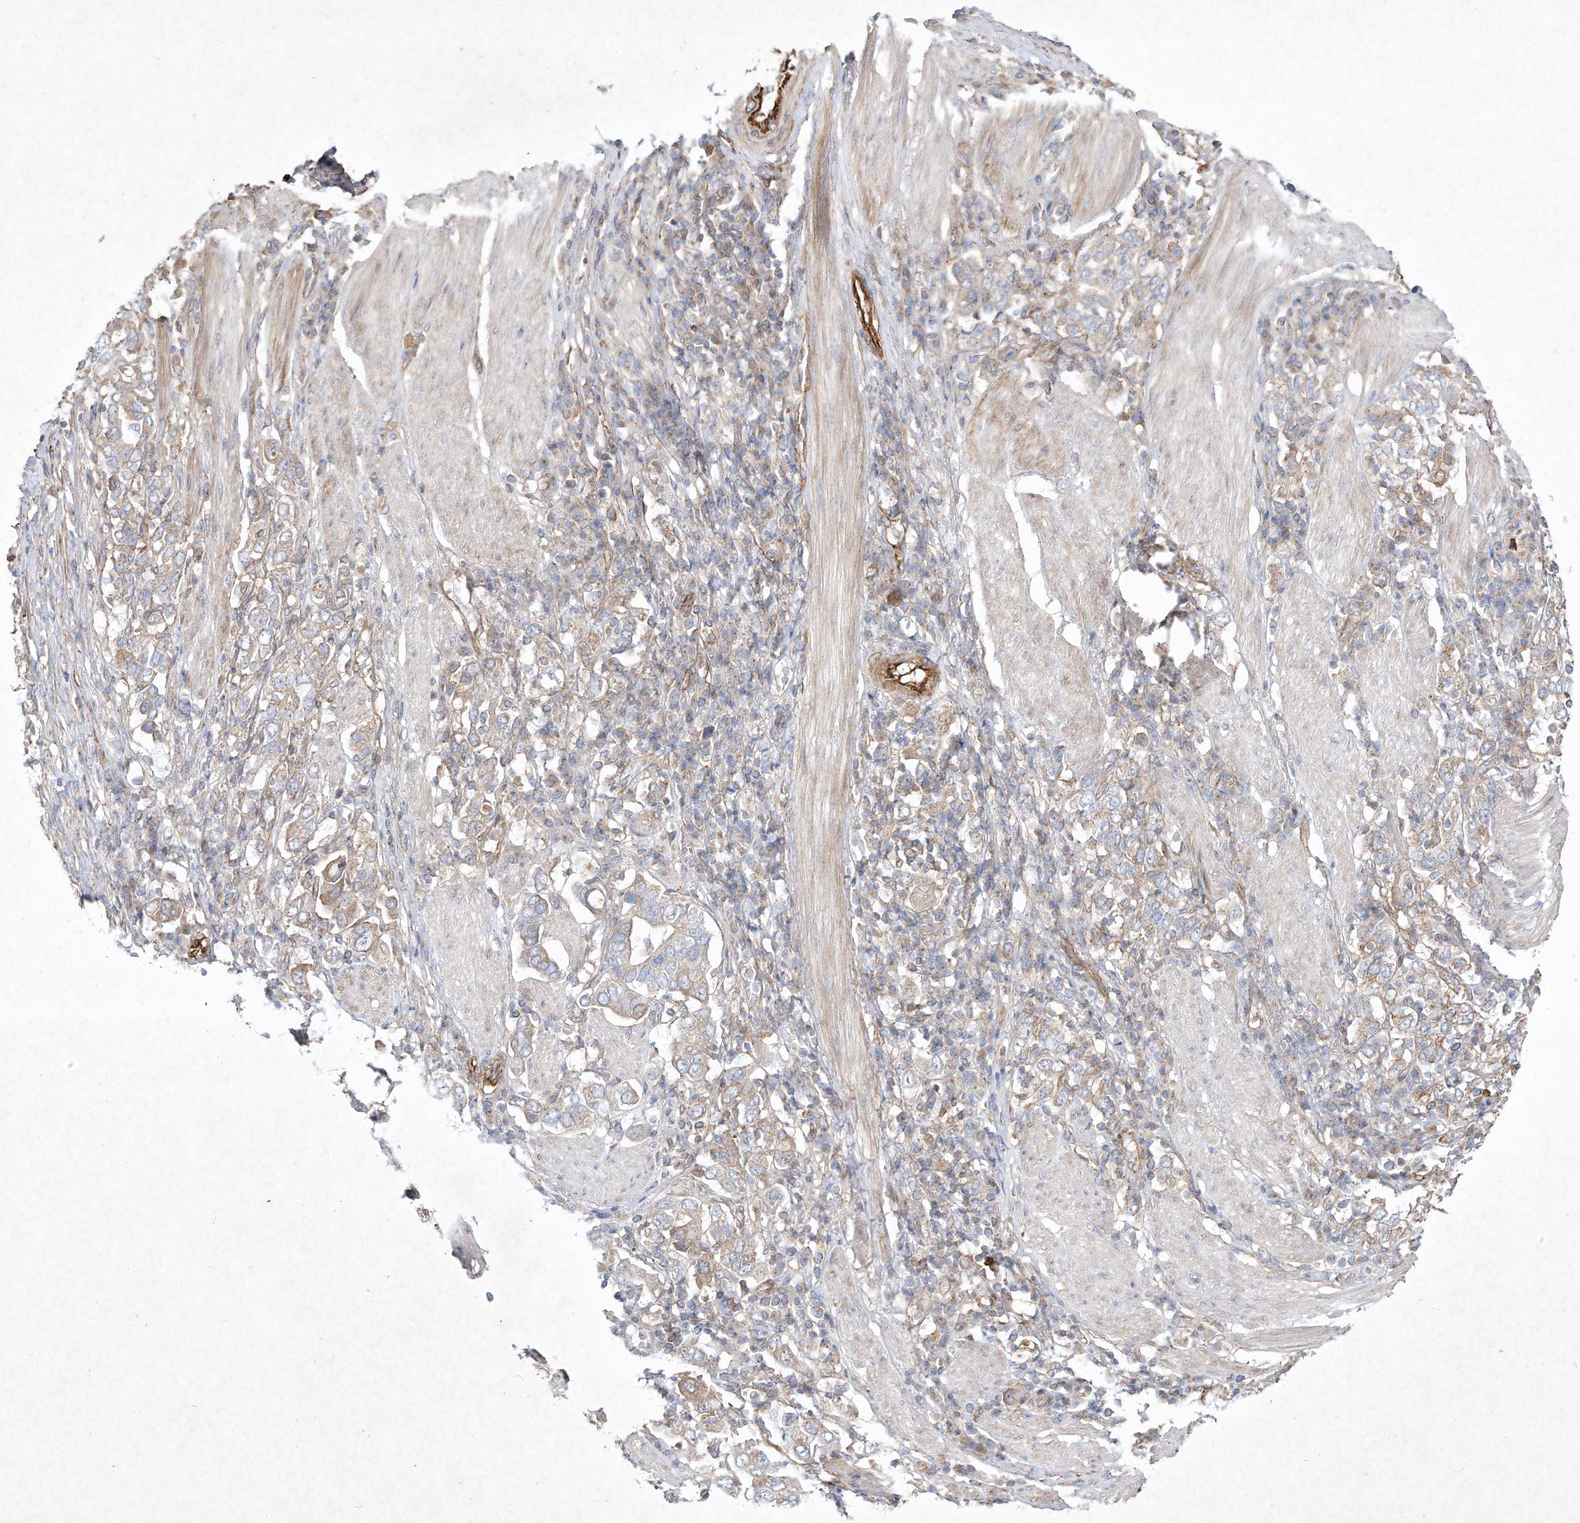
{"staining": {"intensity": "weak", "quantity": "<25%", "location": "cytoplasmic/membranous"}, "tissue": "stomach cancer", "cell_type": "Tumor cells", "image_type": "cancer", "snomed": [{"axis": "morphology", "description": "Adenocarcinoma, NOS"}, {"axis": "topography", "description": "Stomach, upper"}], "caption": "Tumor cells are negative for brown protein staining in adenocarcinoma (stomach). (Brightfield microscopy of DAB IHC at high magnification).", "gene": "HTR5A", "patient": {"sex": "male", "age": 62}}